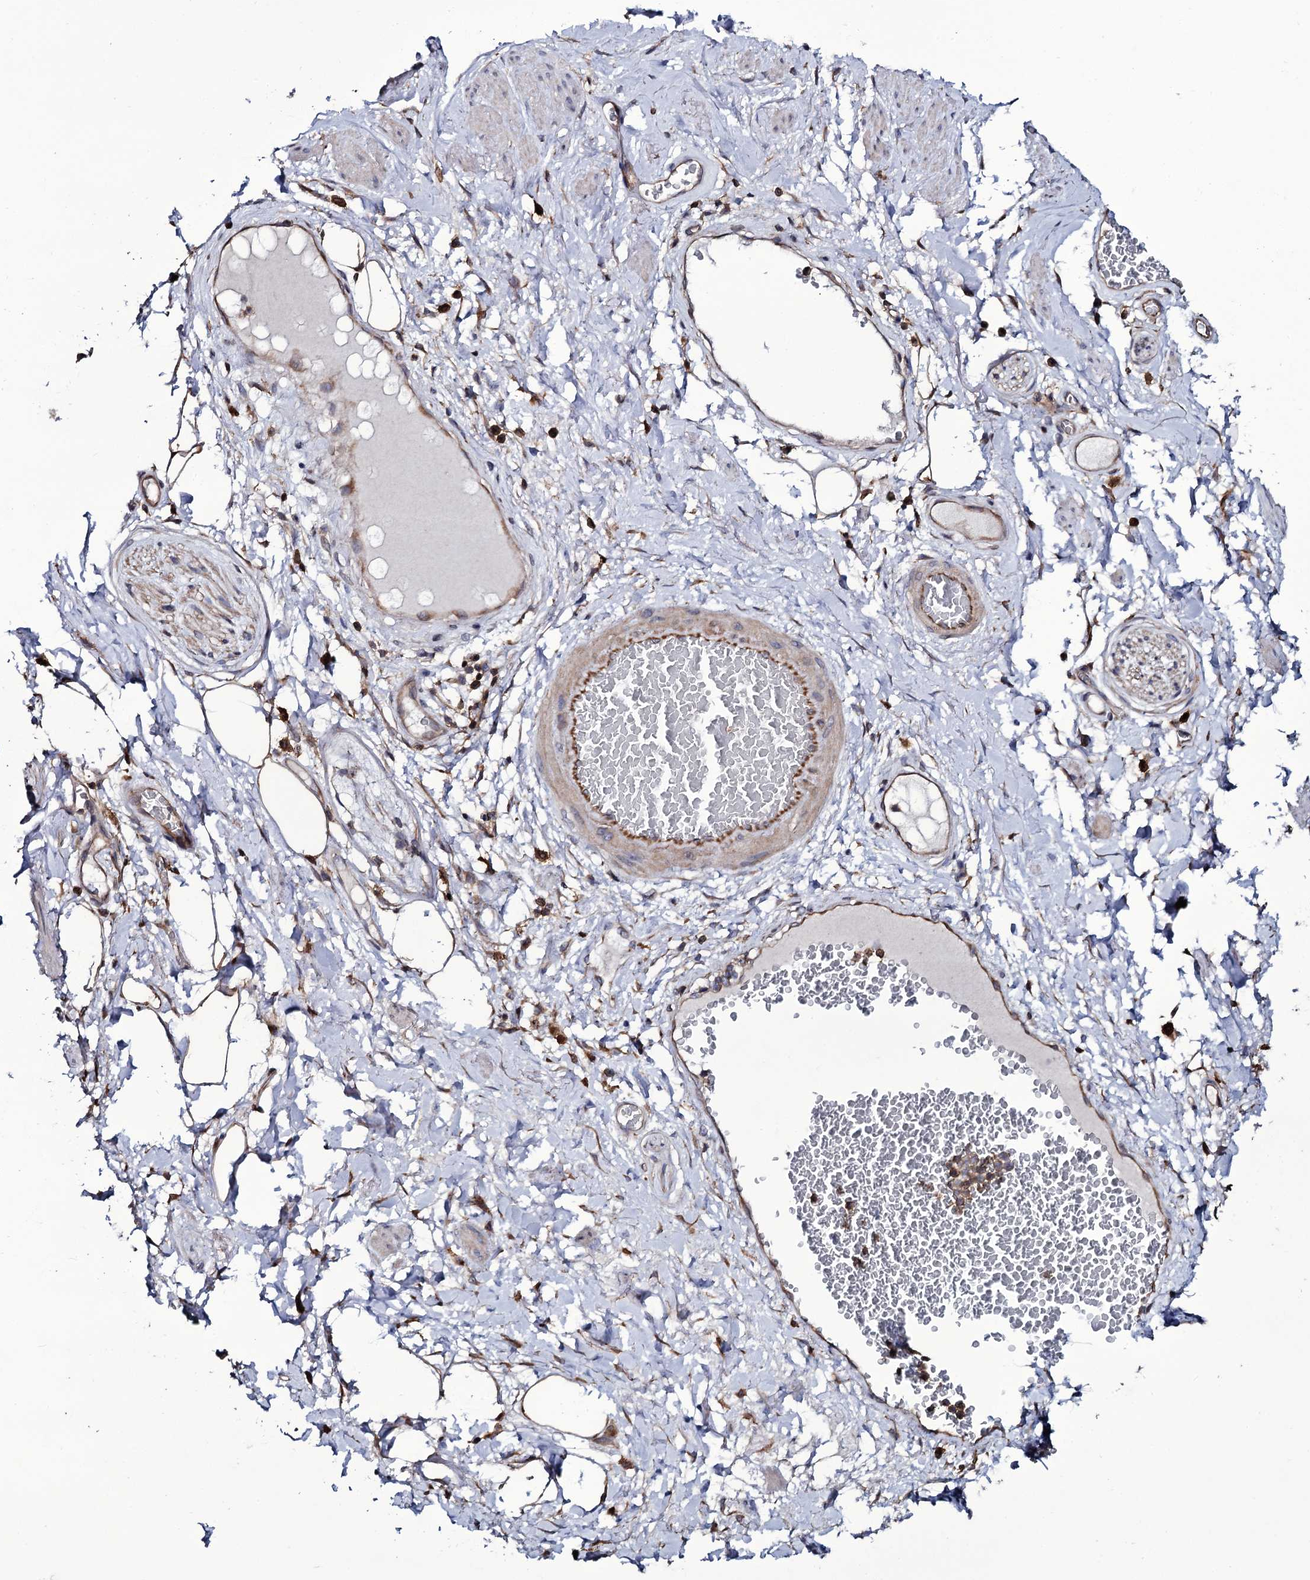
{"staining": {"intensity": "weak", "quantity": ">75%", "location": "cytoplasmic/membranous"}, "tissue": "adipose tissue", "cell_type": "Adipocytes", "image_type": "normal", "snomed": [{"axis": "morphology", "description": "Normal tissue, NOS"}, {"axis": "morphology", "description": "Adenocarcinoma, NOS"}, {"axis": "topography", "description": "Rectum"}, {"axis": "topography", "description": "Vagina"}, {"axis": "topography", "description": "Peripheral nerve tissue"}], "caption": "Immunohistochemical staining of benign human adipose tissue reveals >75% levels of weak cytoplasmic/membranous protein expression in approximately >75% of adipocytes.", "gene": "TTC23", "patient": {"sex": "female", "age": 71}}